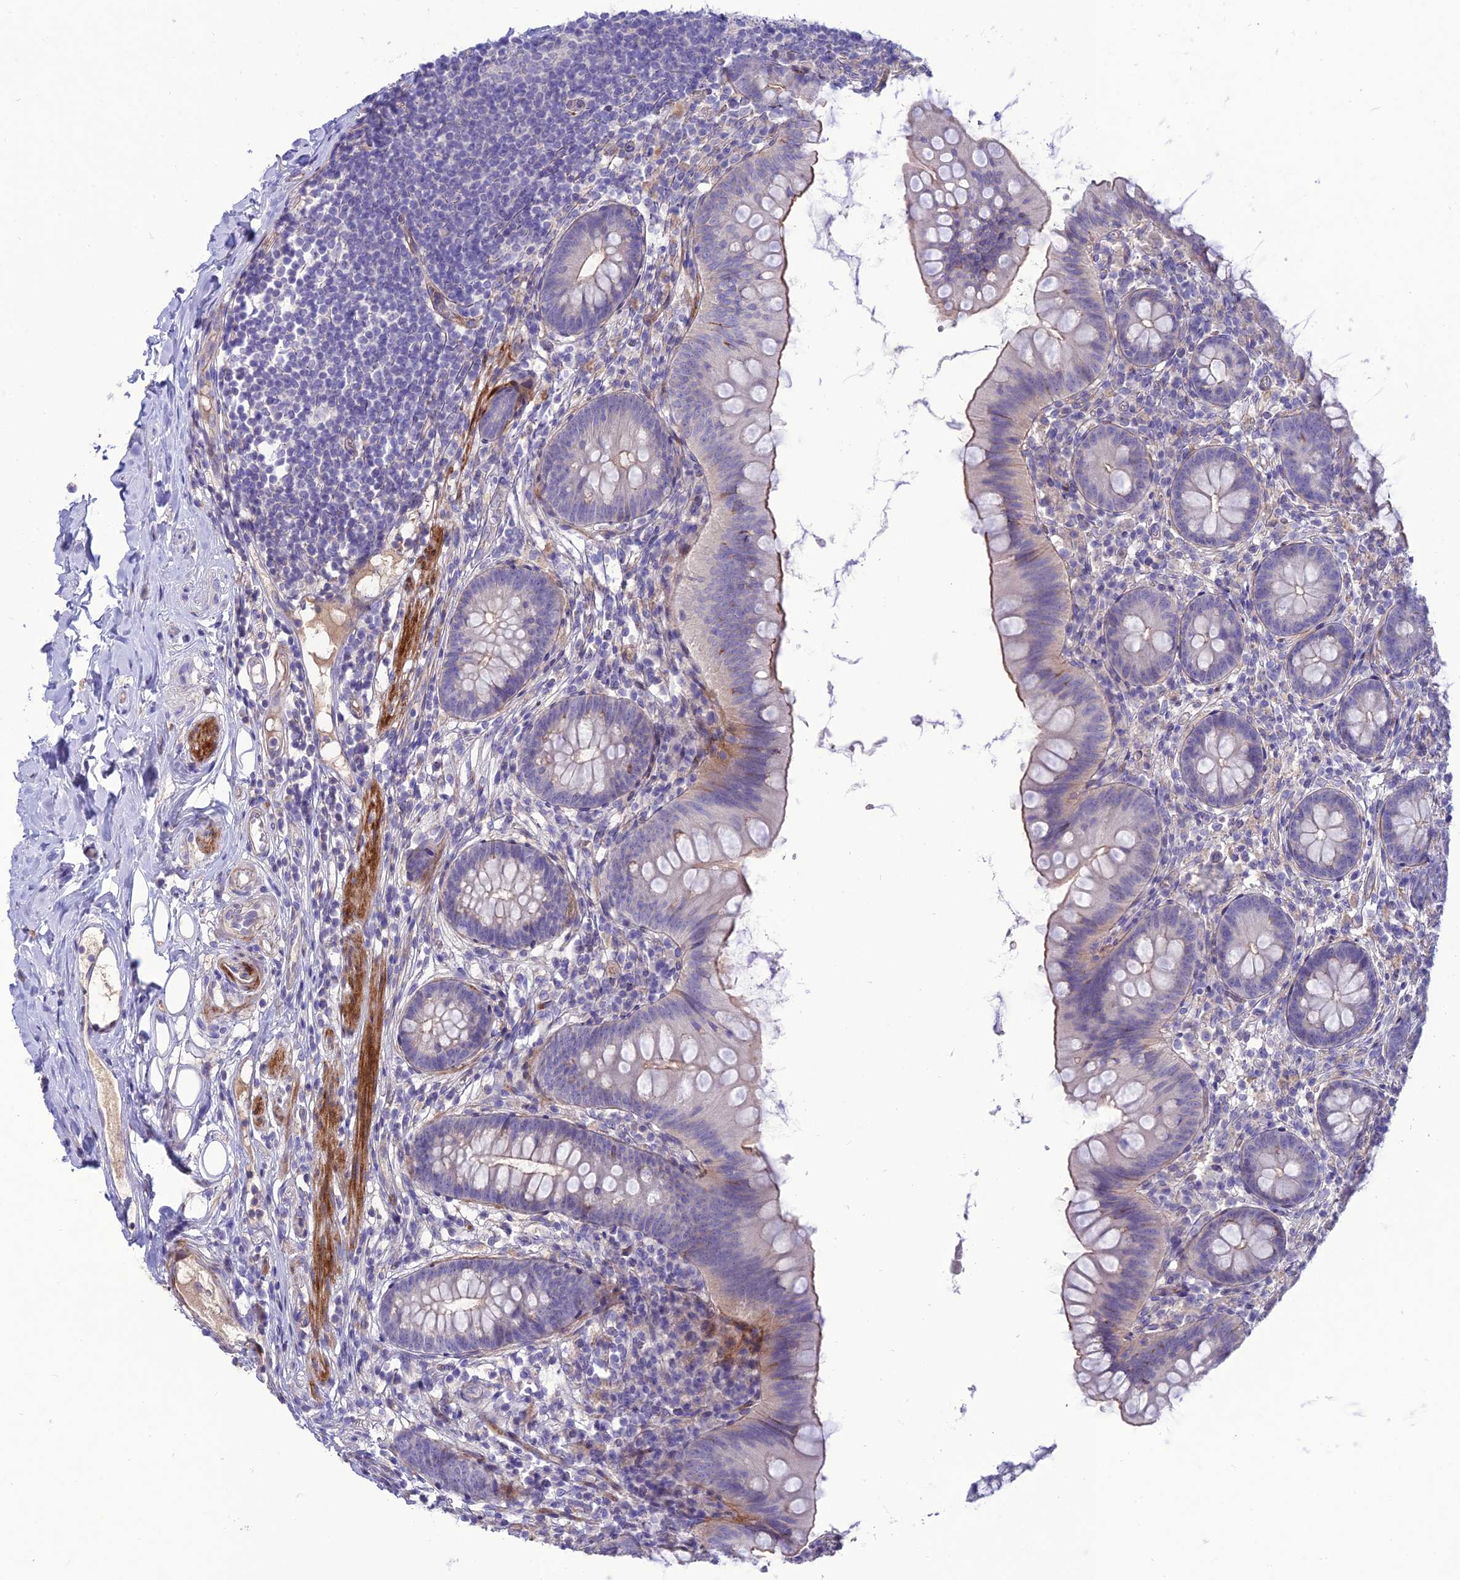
{"staining": {"intensity": "negative", "quantity": "none", "location": "none"}, "tissue": "appendix", "cell_type": "Glandular cells", "image_type": "normal", "snomed": [{"axis": "morphology", "description": "Normal tissue, NOS"}, {"axis": "topography", "description": "Appendix"}], "caption": "The image reveals no staining of glandular cells in normal appendix.", "gene": "TEKT3", "patient": {"sex": "female", "age": 62}}